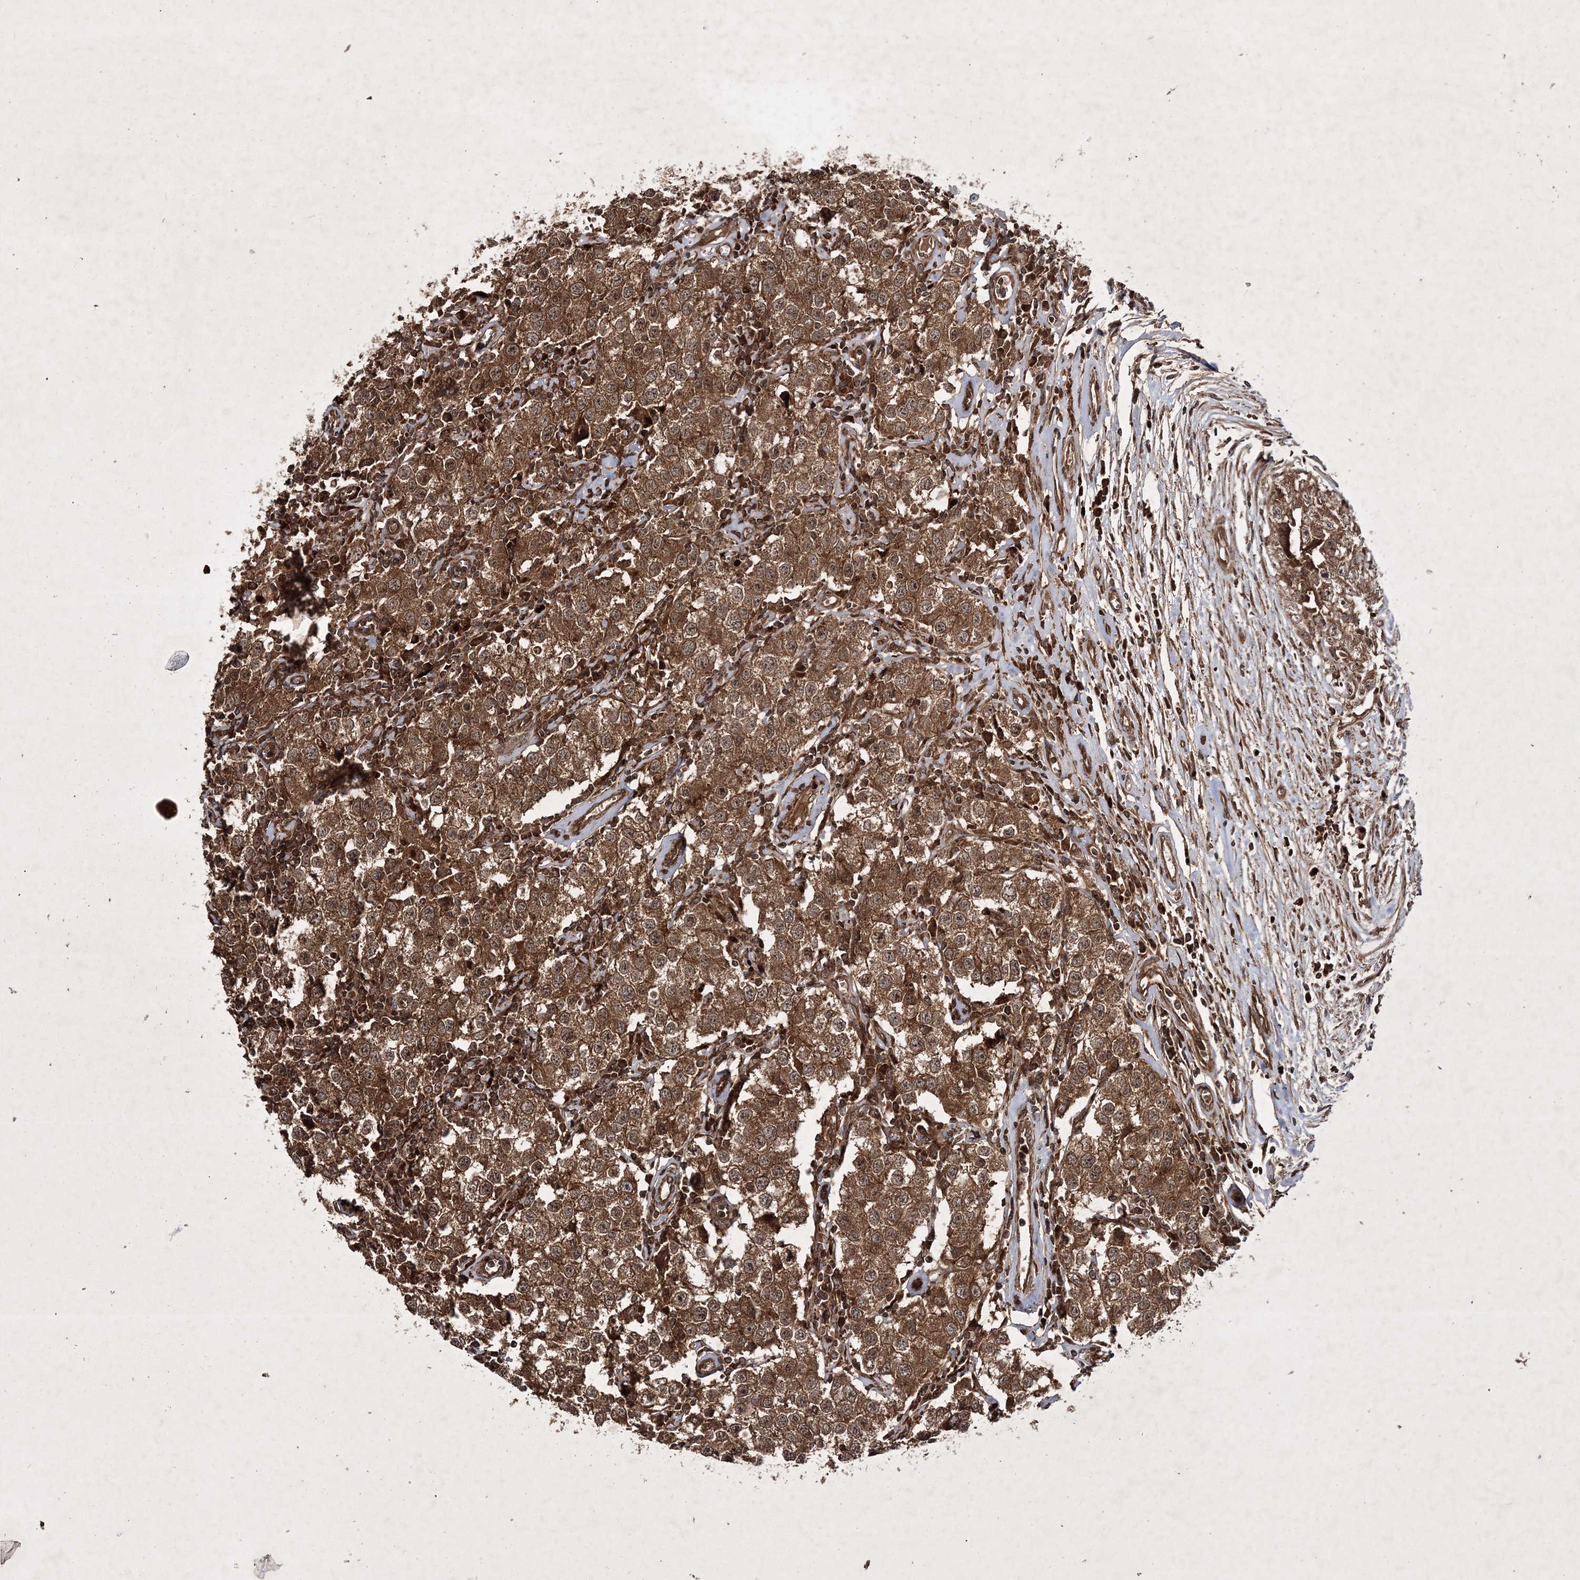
{"staining": {"intensity": "strong", "quantity": ">75%", "location": "cytoplasmic/membranous"}, "tissue": "testis cancer", "cell_type": "Tumor cells", "image_type": "cancer", "snomed": [{"axis": "morphology", "description": "Seminoma, NOS"}, {"axis": "morphology", "description": "Carcinoma, Embryonal, NOS"}, {"axis": "topography", "description": "Testis"}], "caption": "Human testis embryonal carcinoma stained for a protein (brown) shows strong cytoplasmic/membranous positive staining in approximately >75% of tumor cells.", "gene": "DNAJC13", "patient": {"sex": "male", "age": 43}}